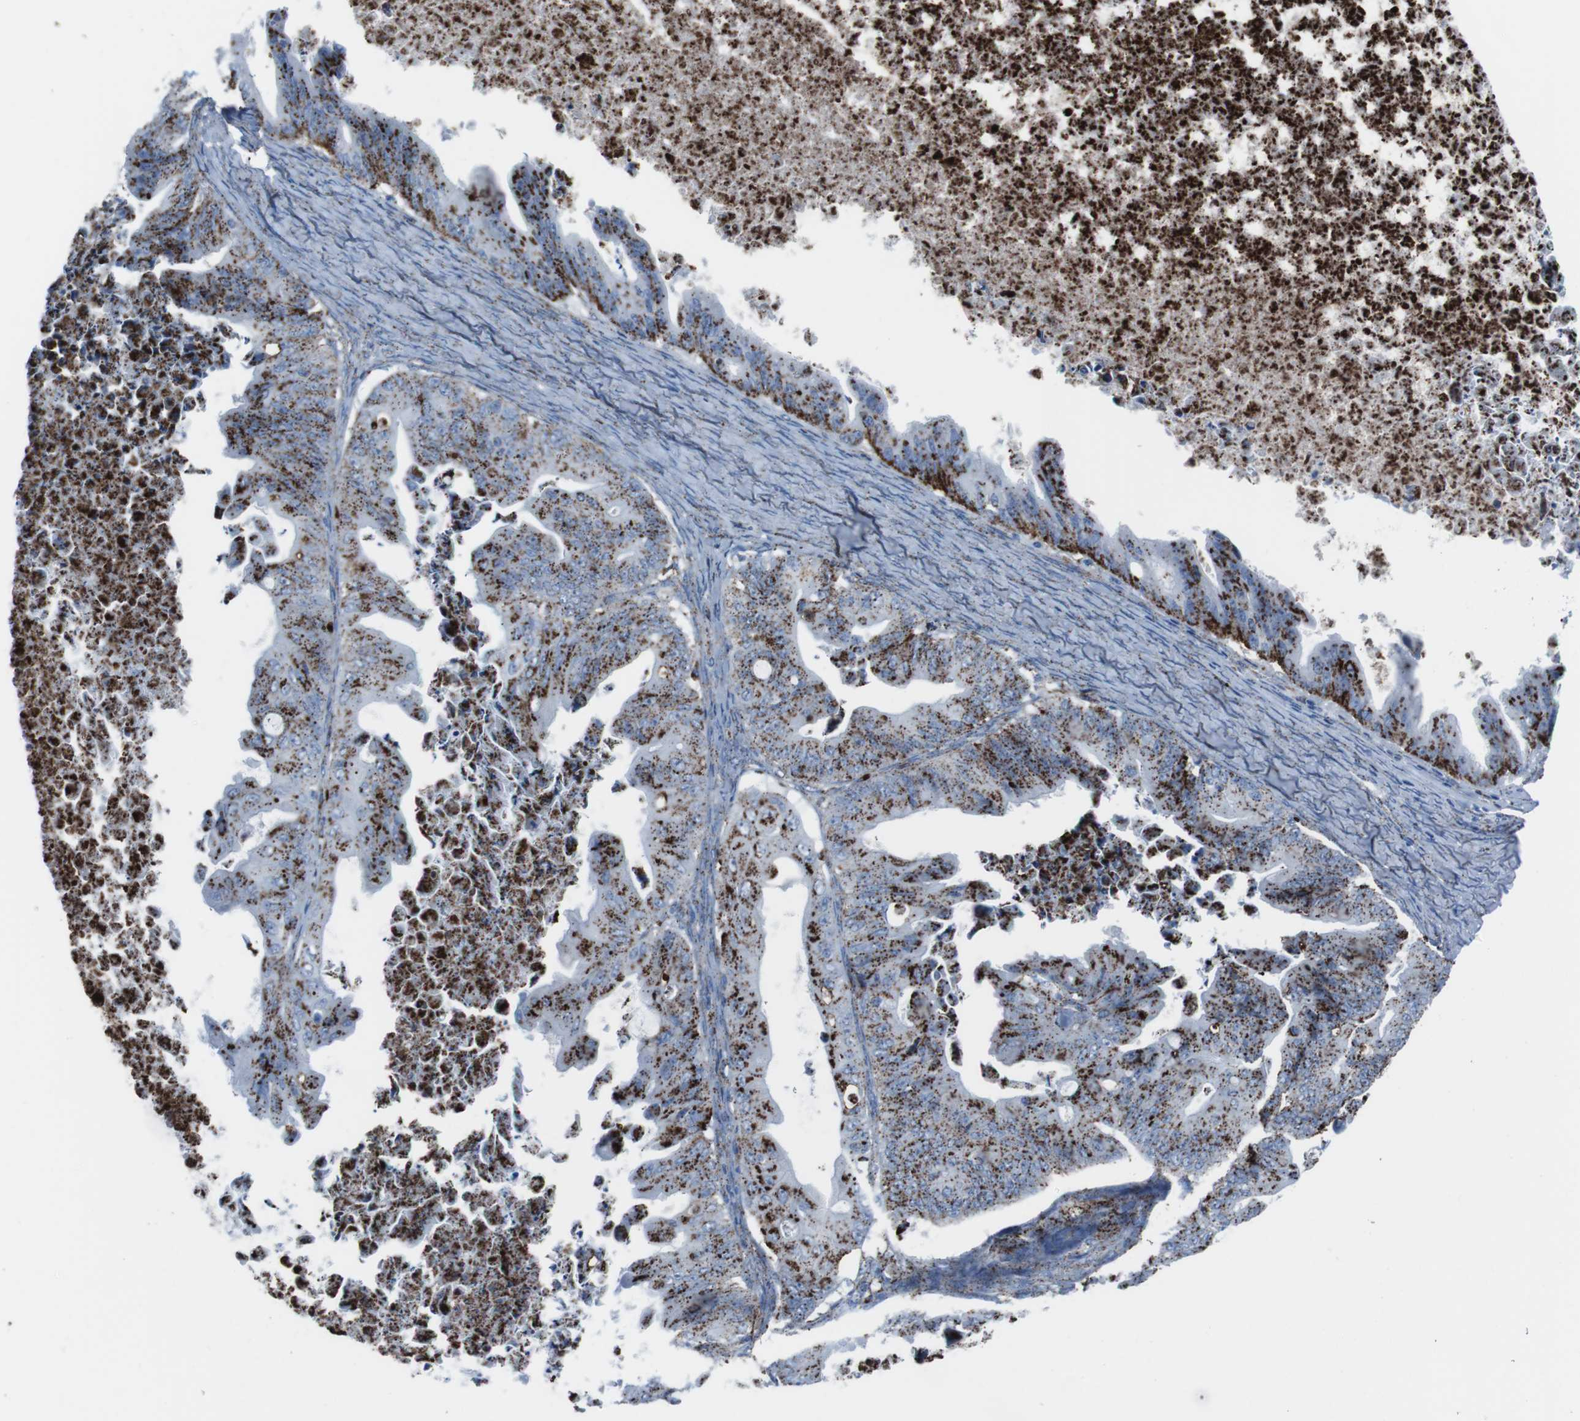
{"staining": {"intensity": "strong", "quantity": ">75%", "location": "cytoplasmic/membranous"}, "tissue": "ovarian cancer", "cell_type": "Tumor cells", "image_type": "cancer", "snomed": [{"axis": "morphology", "description": "Cystadenocarcinoma, mucinous, NOS"}, {"axis": "topography", "description": "Ovary"}], "caption": "Brown immunohistochemical staining in human ovarian mucinous cystadenocarcinoma reveals strong cytoplasmic/membranous expression in about >75% of tumor cells.", "gene": "SCARB2", "patient": {"sex": "female", "age": 37}}